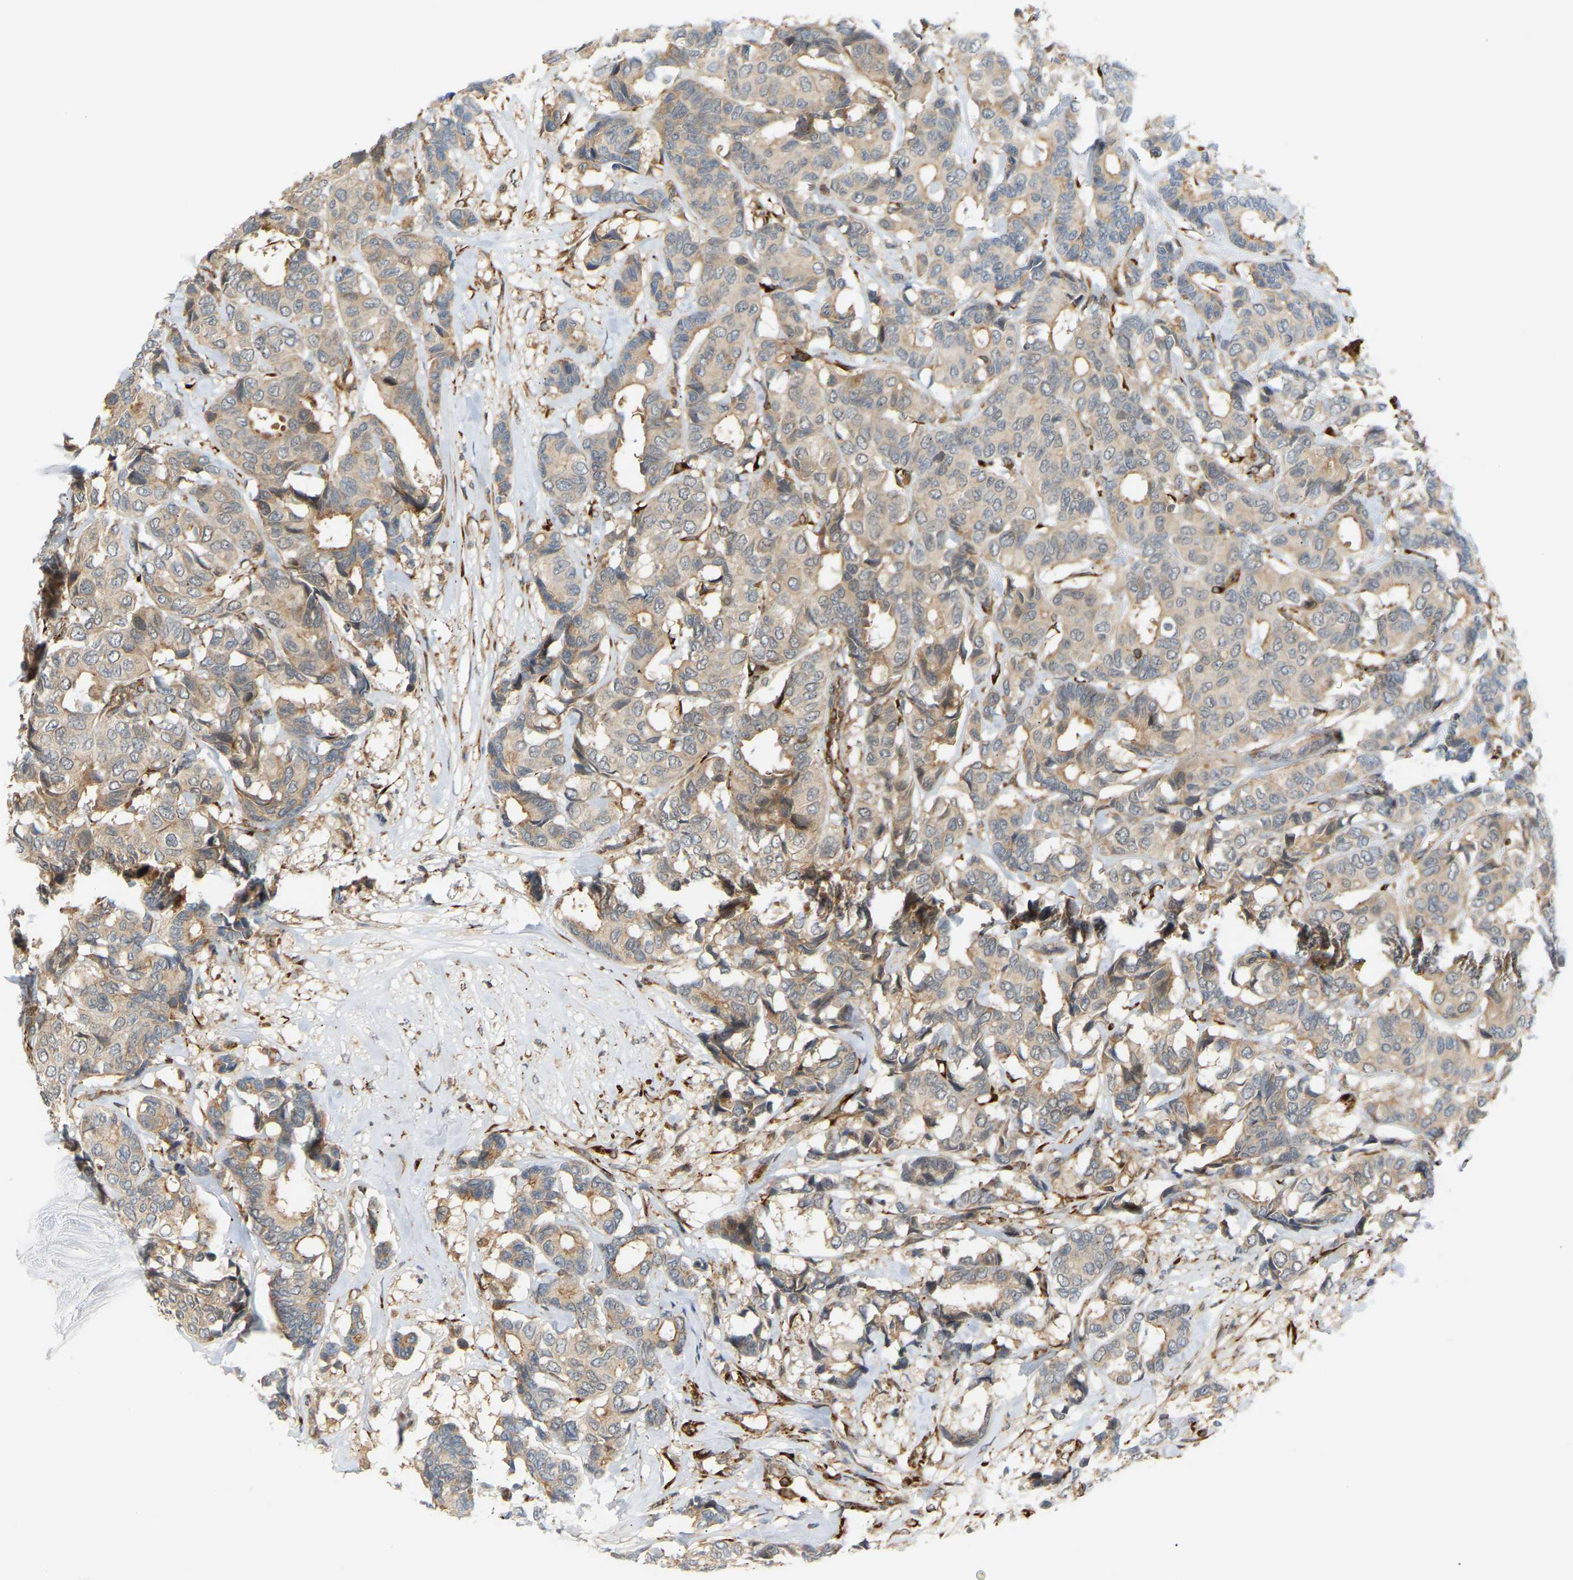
{"staining": {"intensity": "weak", "quantity": ">75%", "location": "cytoplasmic/membranous"}, "tissue": "breast cancer", "cell_type": "Tumor cells", "image_type": "cancer", "snomed": [{"axis": "morphology", "description": "Duct carcinoma"}, {"axis": "topography", "description": "Breast"}], "caption": "Breast cancer (infiltrating ductal carcinoma) was stained to show a protein in brown. There is low levels of weak cytoplasmic/membranous positivity in about >75% of tumor cells. (DAB (3,3'-diaminobenzidine) IHC with brightfield microscopy, high magnification).", "gene": "PLCG2", "patient": {"sex": "female", "age": 87}}